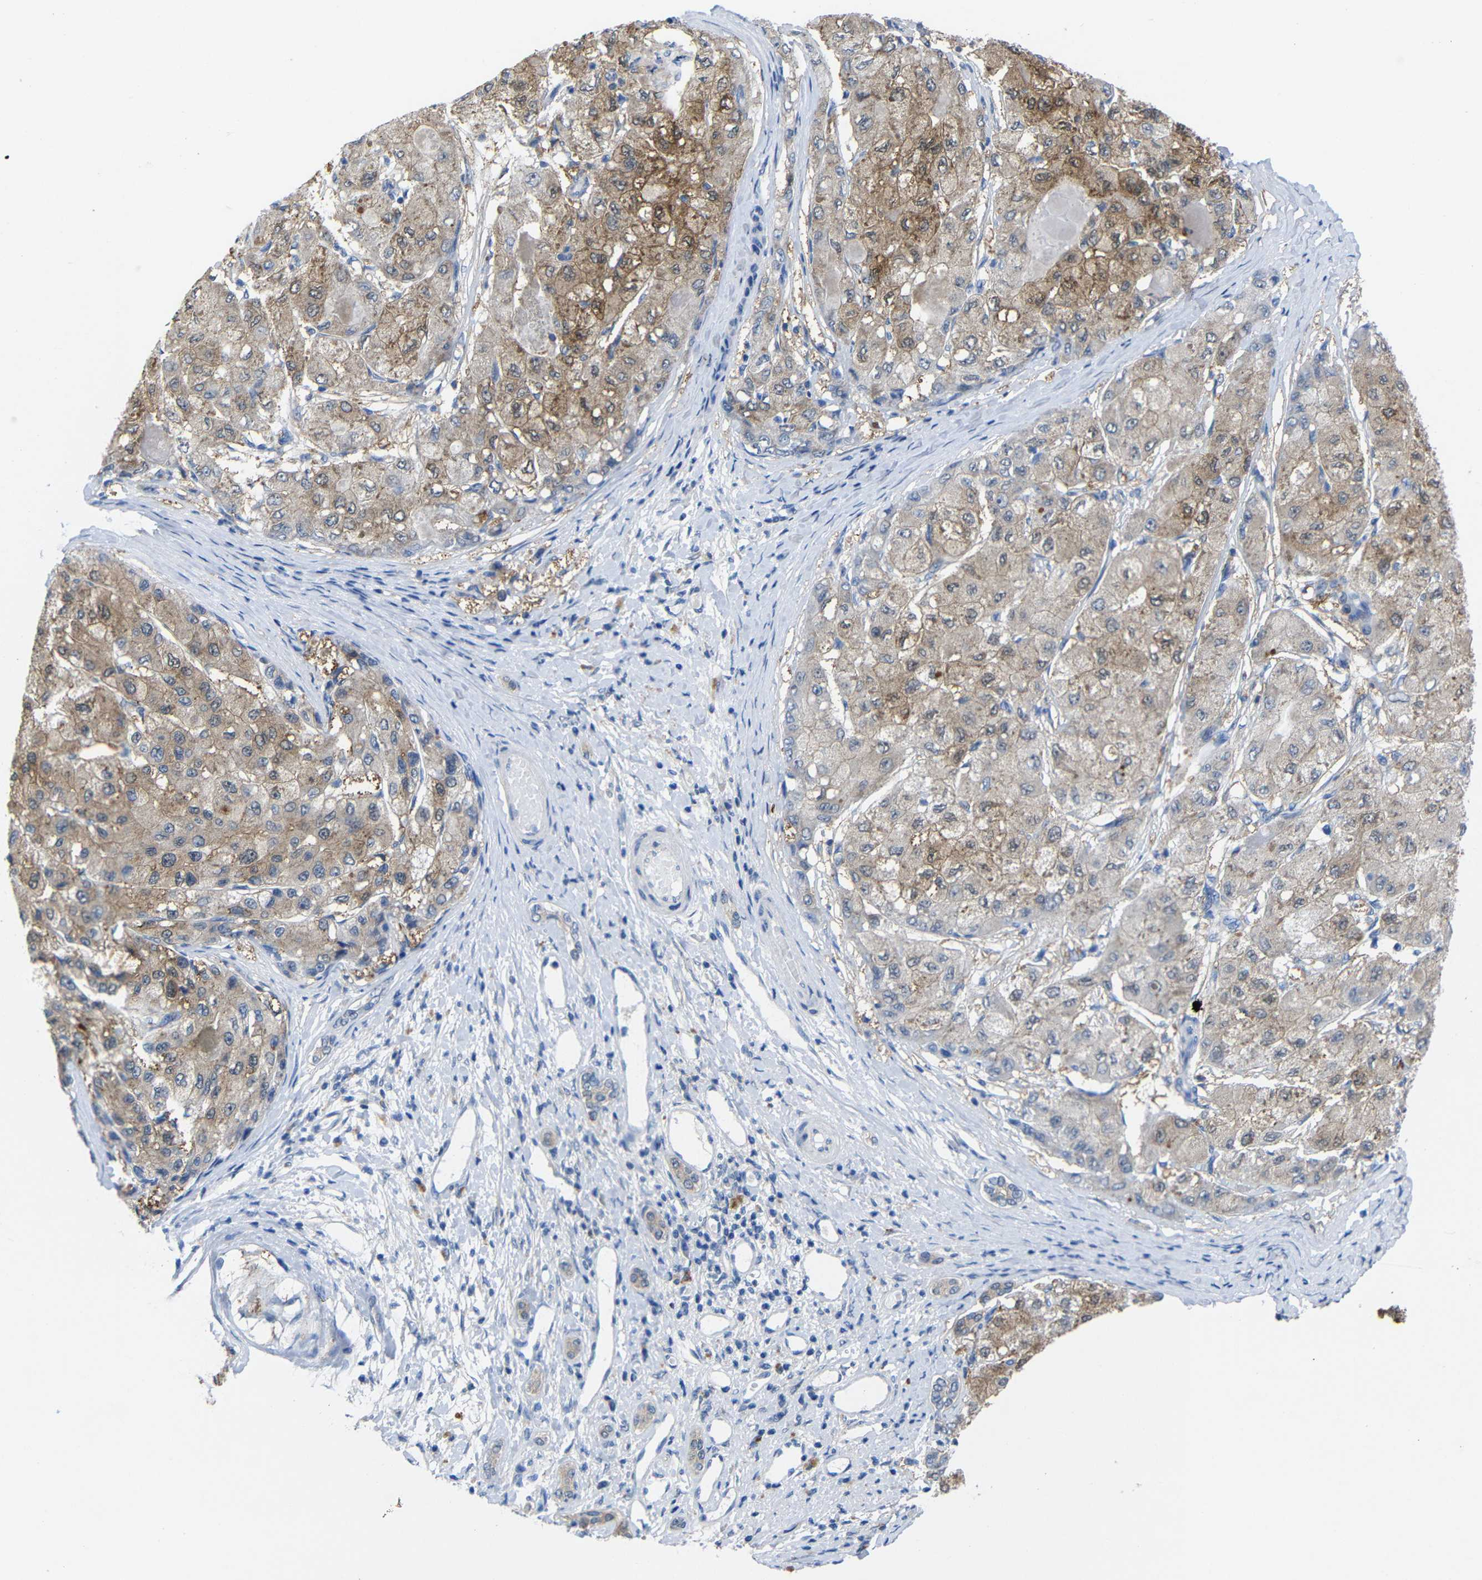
{"staining": {"intensity": "moderate", "quantity": ">75%", "location": "cytoplasmic/membranous"}, "tissue": "liver cancer", "cell_type": "Tumor cells", "image_type": "cancer", "snomed": [{"axis": "morphology", "description": "Carcinoma, Hepatocellular, NOS"}, {"axis": "topography", "description": "Liver"}], "caption": "Immunohistochemistry (IHC) image of neoplastic tissue: human liver cancer stained using IHC demonstrates medium levels of moderate protein expression localized specifically in the cytoplasmic/membranous of tumor cells, appearing as a cytoplasmic/membranous brown color.", "gene": "PEBP1", "patient": {"sex": "male", "age": 80}}